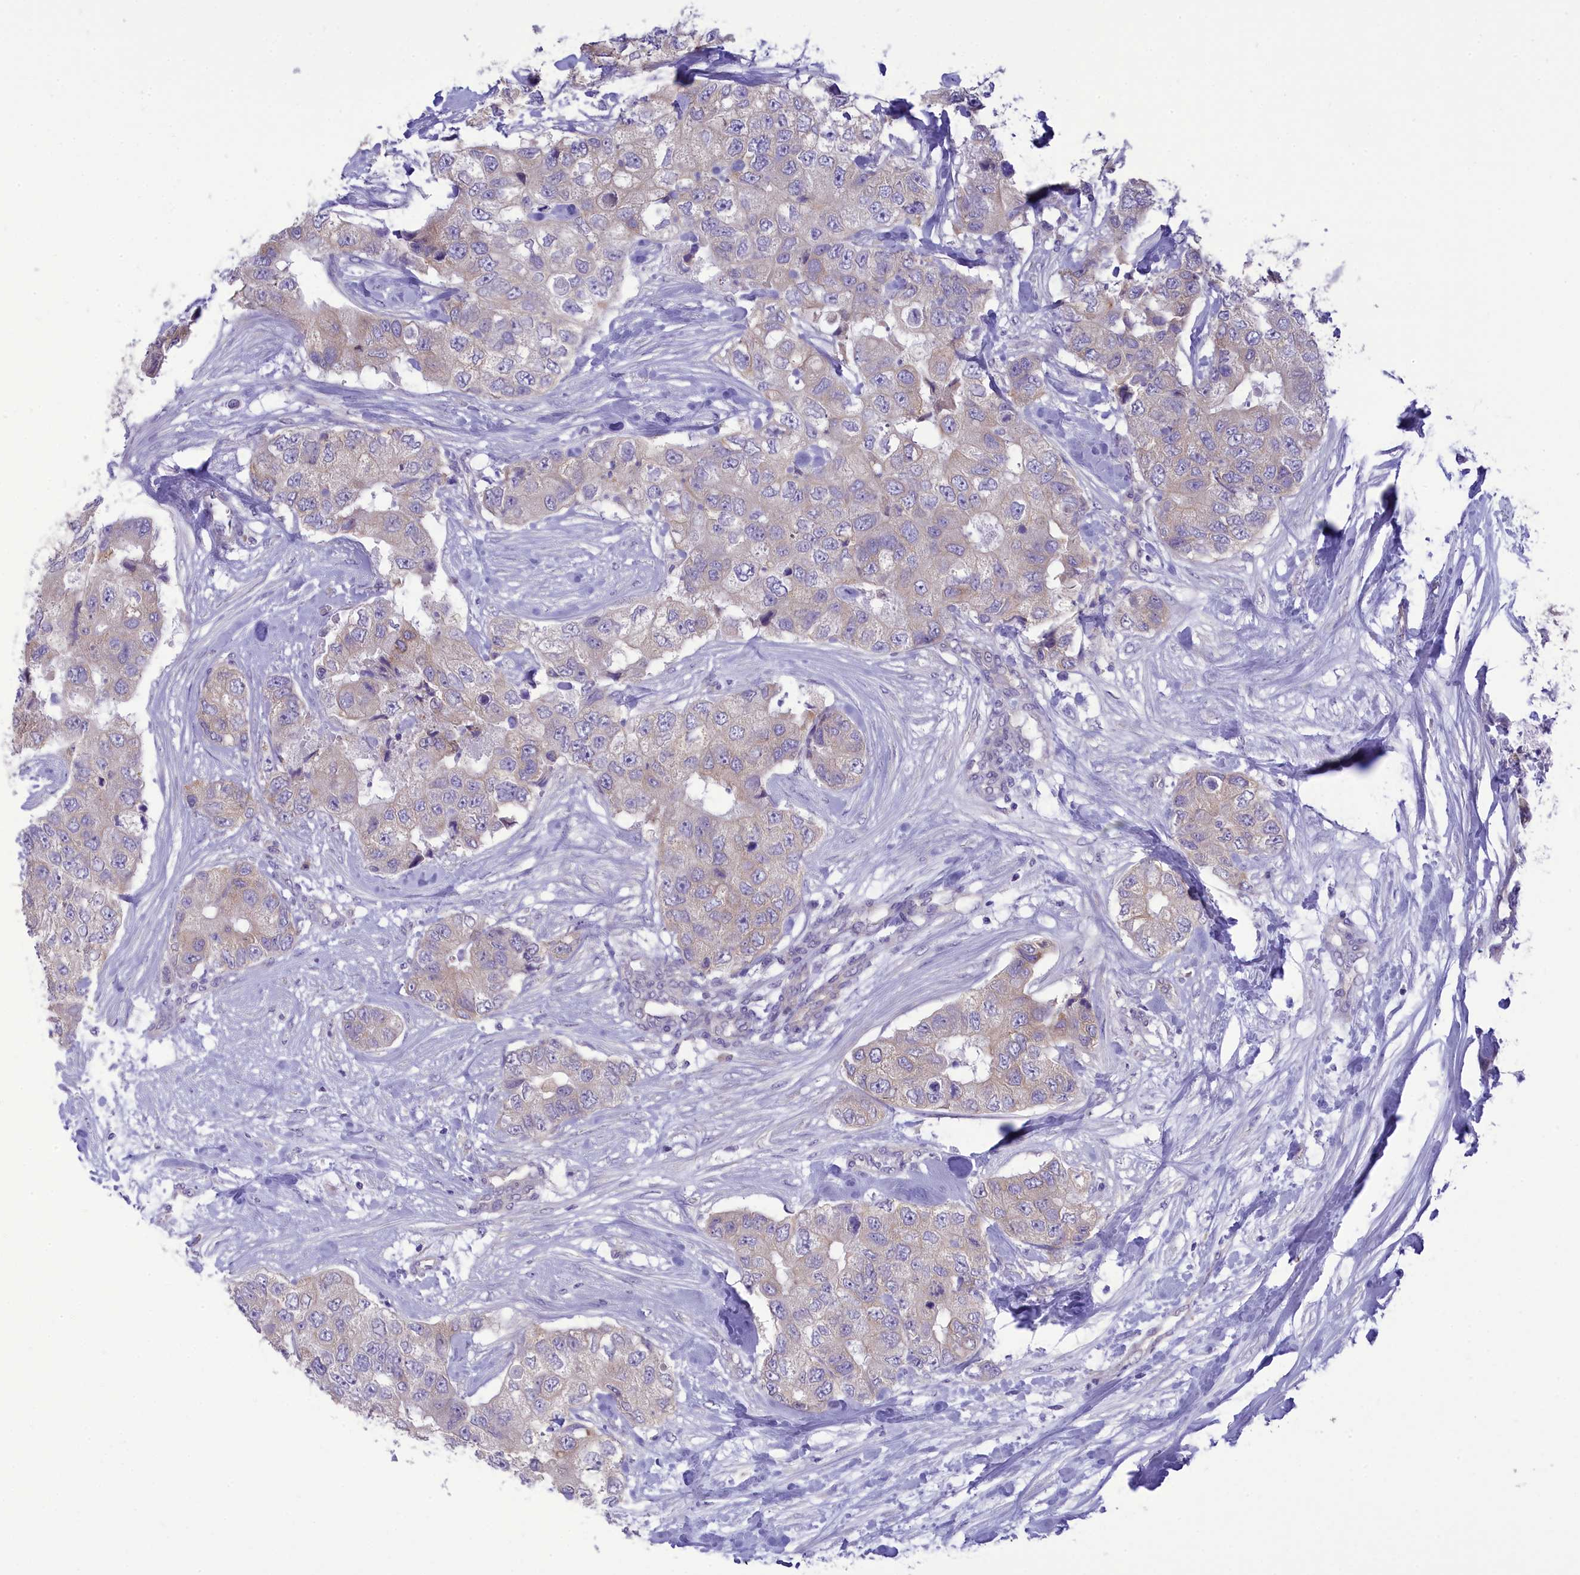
{"staining": {"intensity": "negative", "quantity": "none", "location": "none"}, "tissue": "breast cancer", "cell_type": "Tumor cells", "image_type": "cancer", "snomed": [{"axis": "morphology", "description": "Duct carcinoma"}, {"axis": "topography", "description": "Breast"}], "caption": "An IHC photomicrograph of breast cancer (intraductal carcinoma) is shown. There is no staining in tumor cells of breast cancer (intraductal carcinoma). The staining is performed using DAB (3,3'-diaminobenzidine) brown chromogen with nuclei counter-stained in using hematoxylin.", "gene": "DCAF16", "patient": {"sex": "female", "age": 62}}